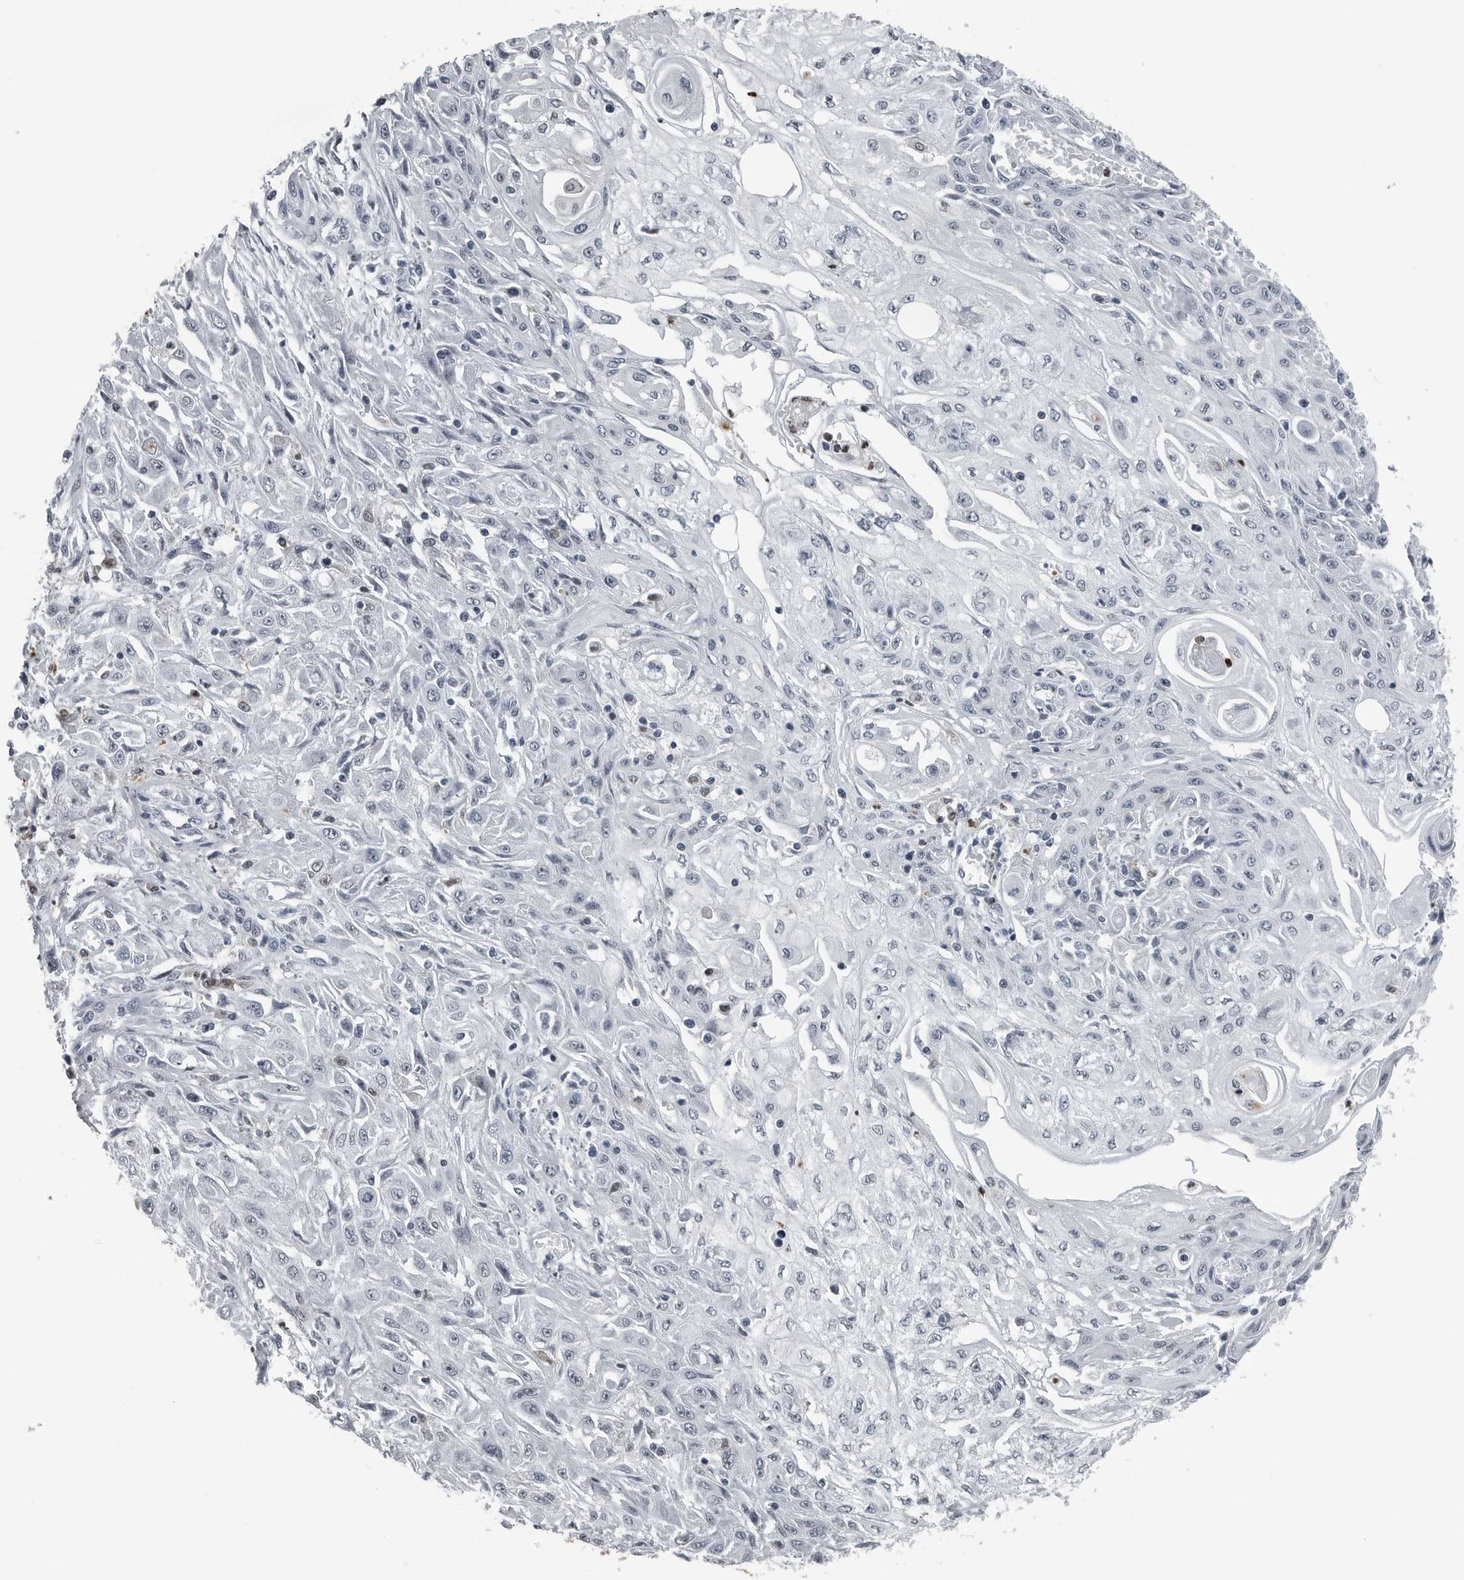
{"staining": {"intensity": "negative", "quantity": "none", "location": "none"}, "tissue": "skin cancer", "cell_type": "Tumor cells", "image_type": "cancer", "snomed": [{"axis": "morphology", "description": "Squamous cell carcinoma, NOS"}, {"axis": "morphology", "description": "Squamous cell carcinoma, metastatic, NOS"}, {"axis": "topography", "description": "Skin"}, {"axis": "topography", "description": "Lymph node"}], "caption": "Immunohistochemistry histopathology image of skin cancer stained for a protein (brown), which displays no staining in tumor cells.", "gene": "AKR1A1", "patient": {"sex": "male", "age": 75}}